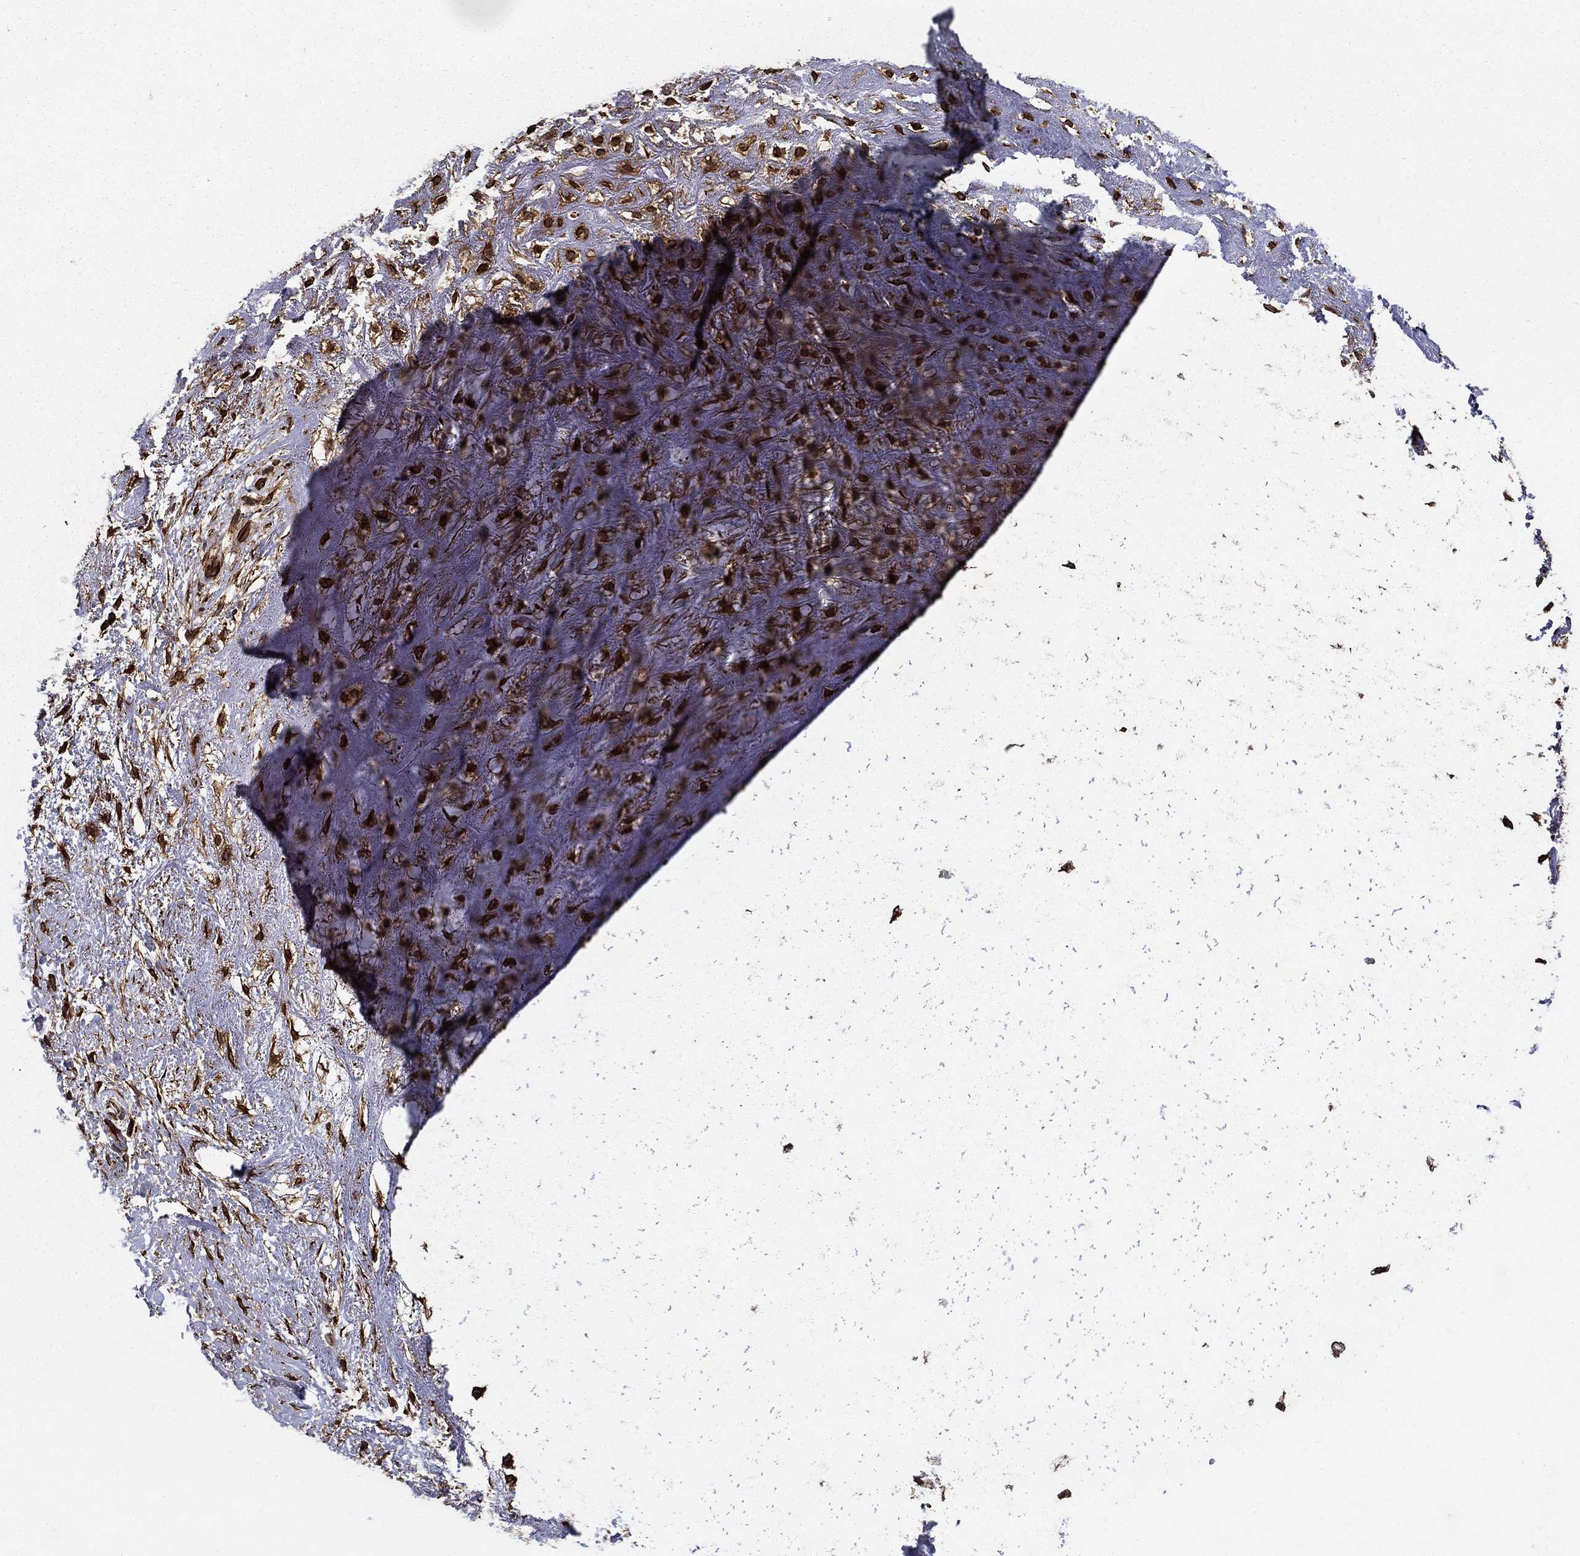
{"staining": {"intensity": "moderate", "quantity": "25%-75%", "location": "cytoplasmic/membranous"}, "tissue": "adipose tissue", "cell_type": "Adipocytes", "image_type": "normal", "snomed": [{"axis": "morphology", "description": "Normal tissue, NOS"}, {"axis": "morphology", "description": "Squamous cell carcinoma, NOS"}, {"axis": "topography", "description": "Cartilage tissue"}, {"axis": "topography", "description": "Head-Neck"}], "caption": "Immunohistochemistry (IHC) (DAB) staining of benign adipose tissue reveals moderate cytoplasmic/membranous protein expression in about 25%-75% of adipocytes.", "gene": "ADM", "patient": {"sex": "male", "age": 62}}